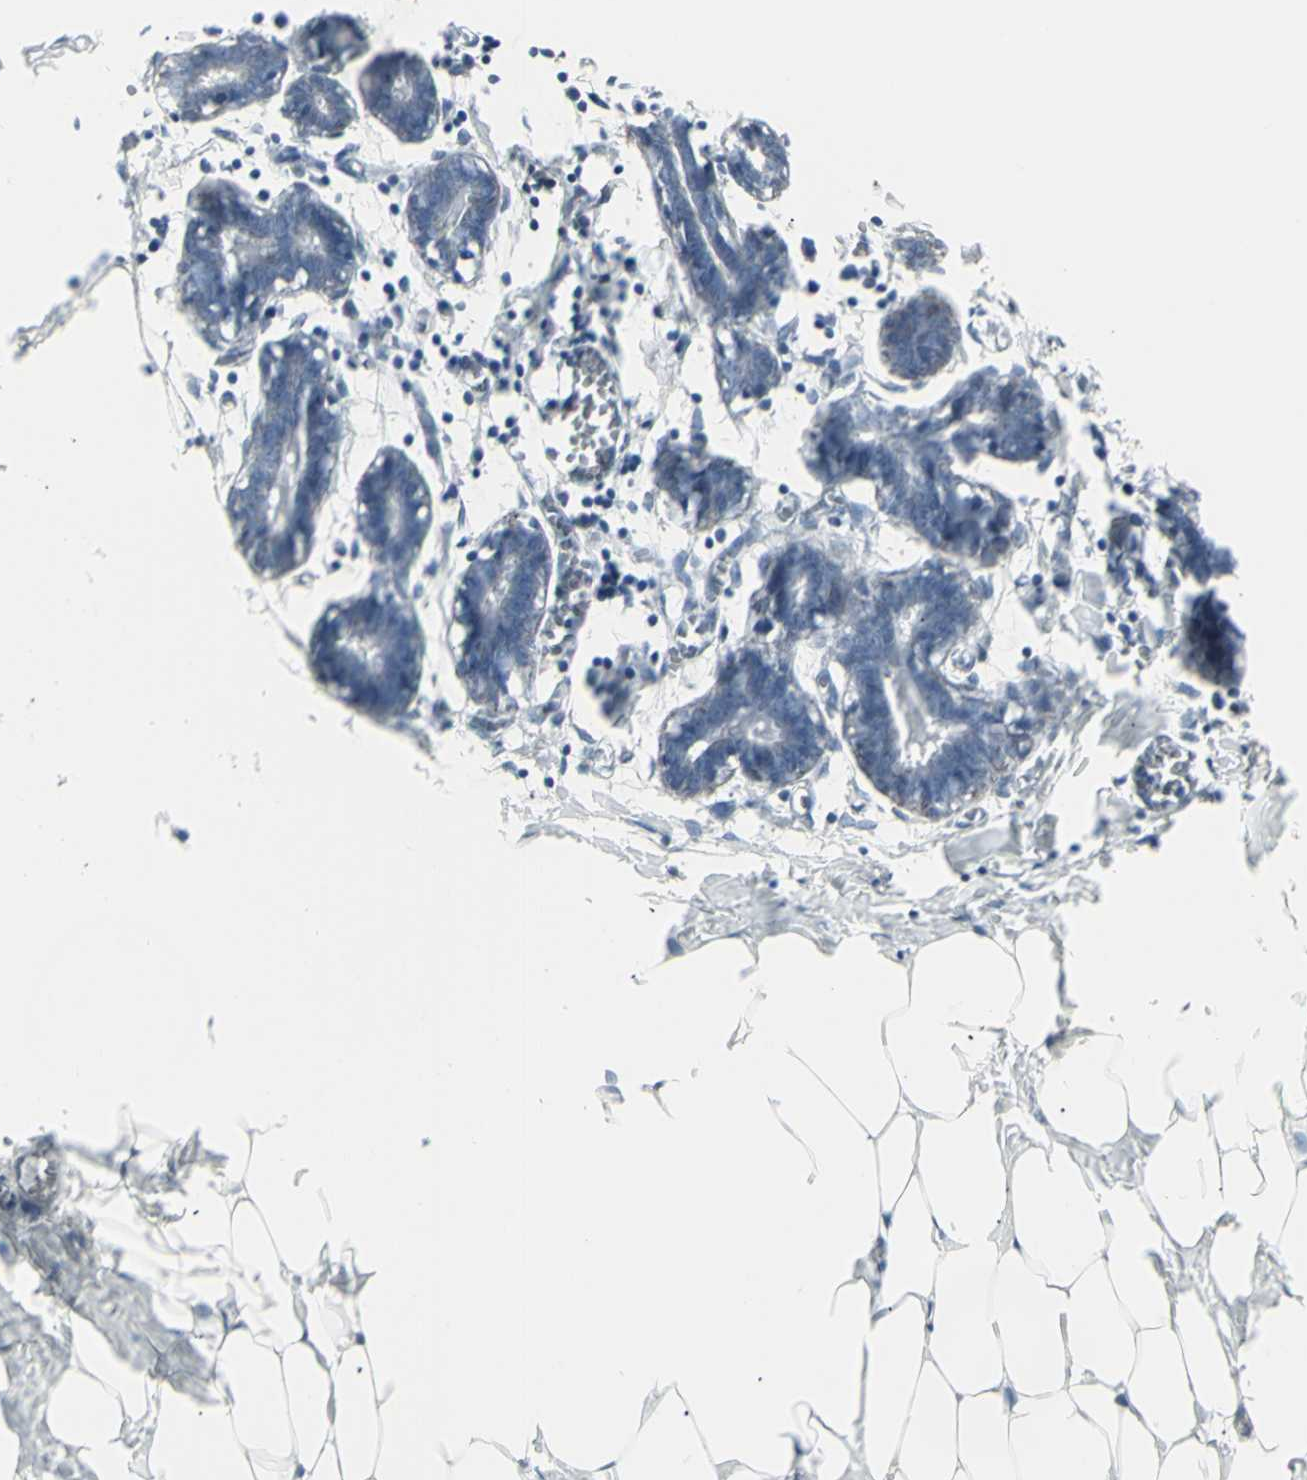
{"staining": {"intensity": "negative", "quantity": "none", "location": "none"}, "tissue": "breast", "cell_type": "Adipocytes", "image_type": "normal", "snomed": [{"axis": "morphology", "description": "Normal tissue, NOS"}, {"axis": "topography", "description": "Breast"}], "caption": "IHC image of normal breast stained for a protein (brown), which displays no positivity in adipocytes.", "gene": "PLGRKT", "patient": {"sex": "female", "age": 27}}